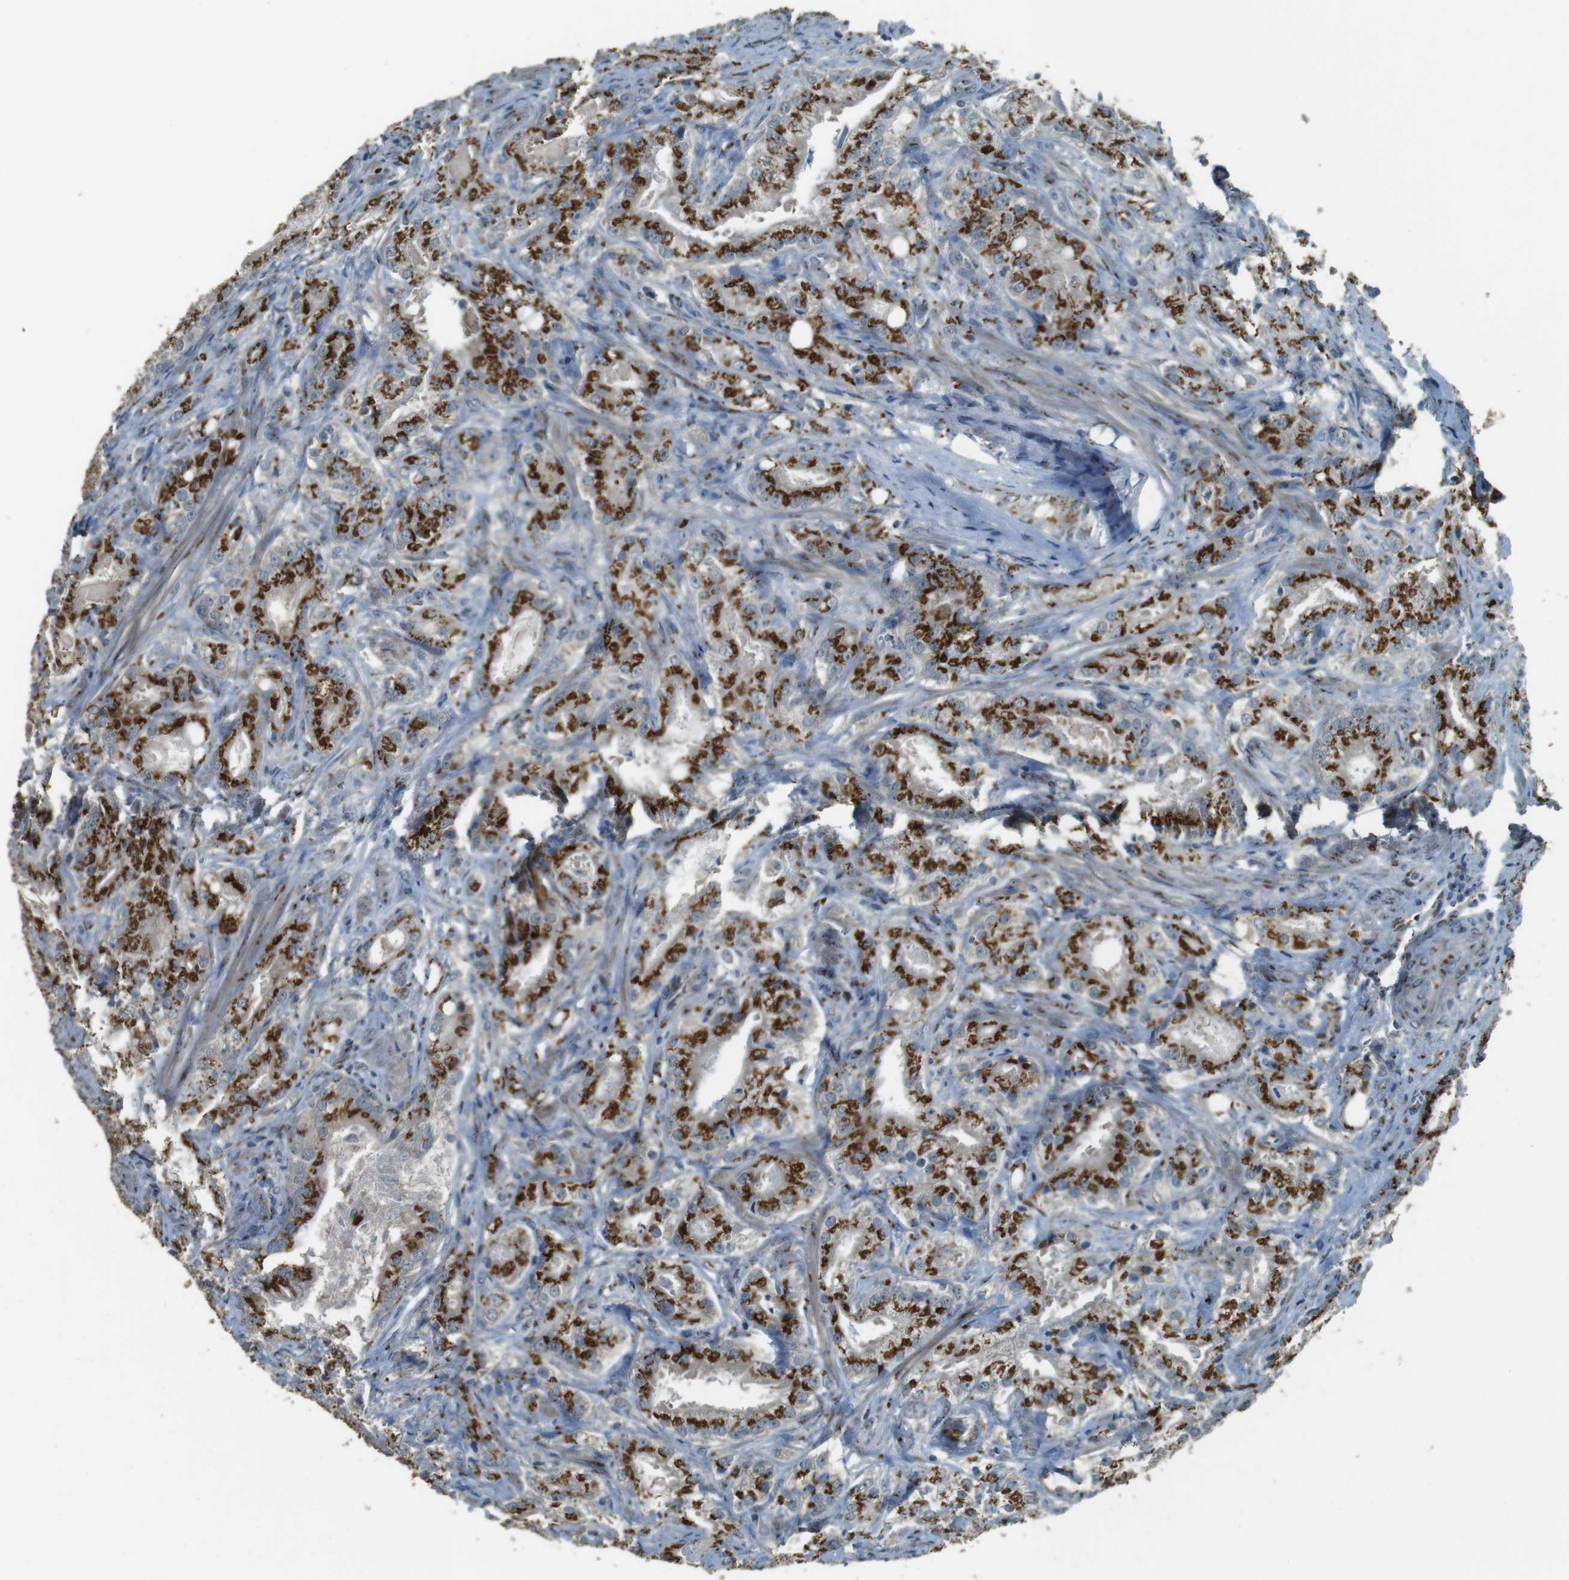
{"staining": {"intensity": "strong", "quantity": ">75%", "location": "cytoplasmic/membranous"}, "tissue": "prostate cancer", "cell_type": "Tumor cells", "image_type": "cancer", "snomed": [{"axis": "morphology", "description": "Adenocarcinoma, High grade"}, {"axis": "topography", "description": "Prostate"}], "caption": "Strong cytoplasmic/membranous positivity for a protein is identified in approximately >75% of tumor cells of prostate cancer using immunohistochemistry.", "gene": "TMEM115", "patient": {"sex": "male", "age": 64}}